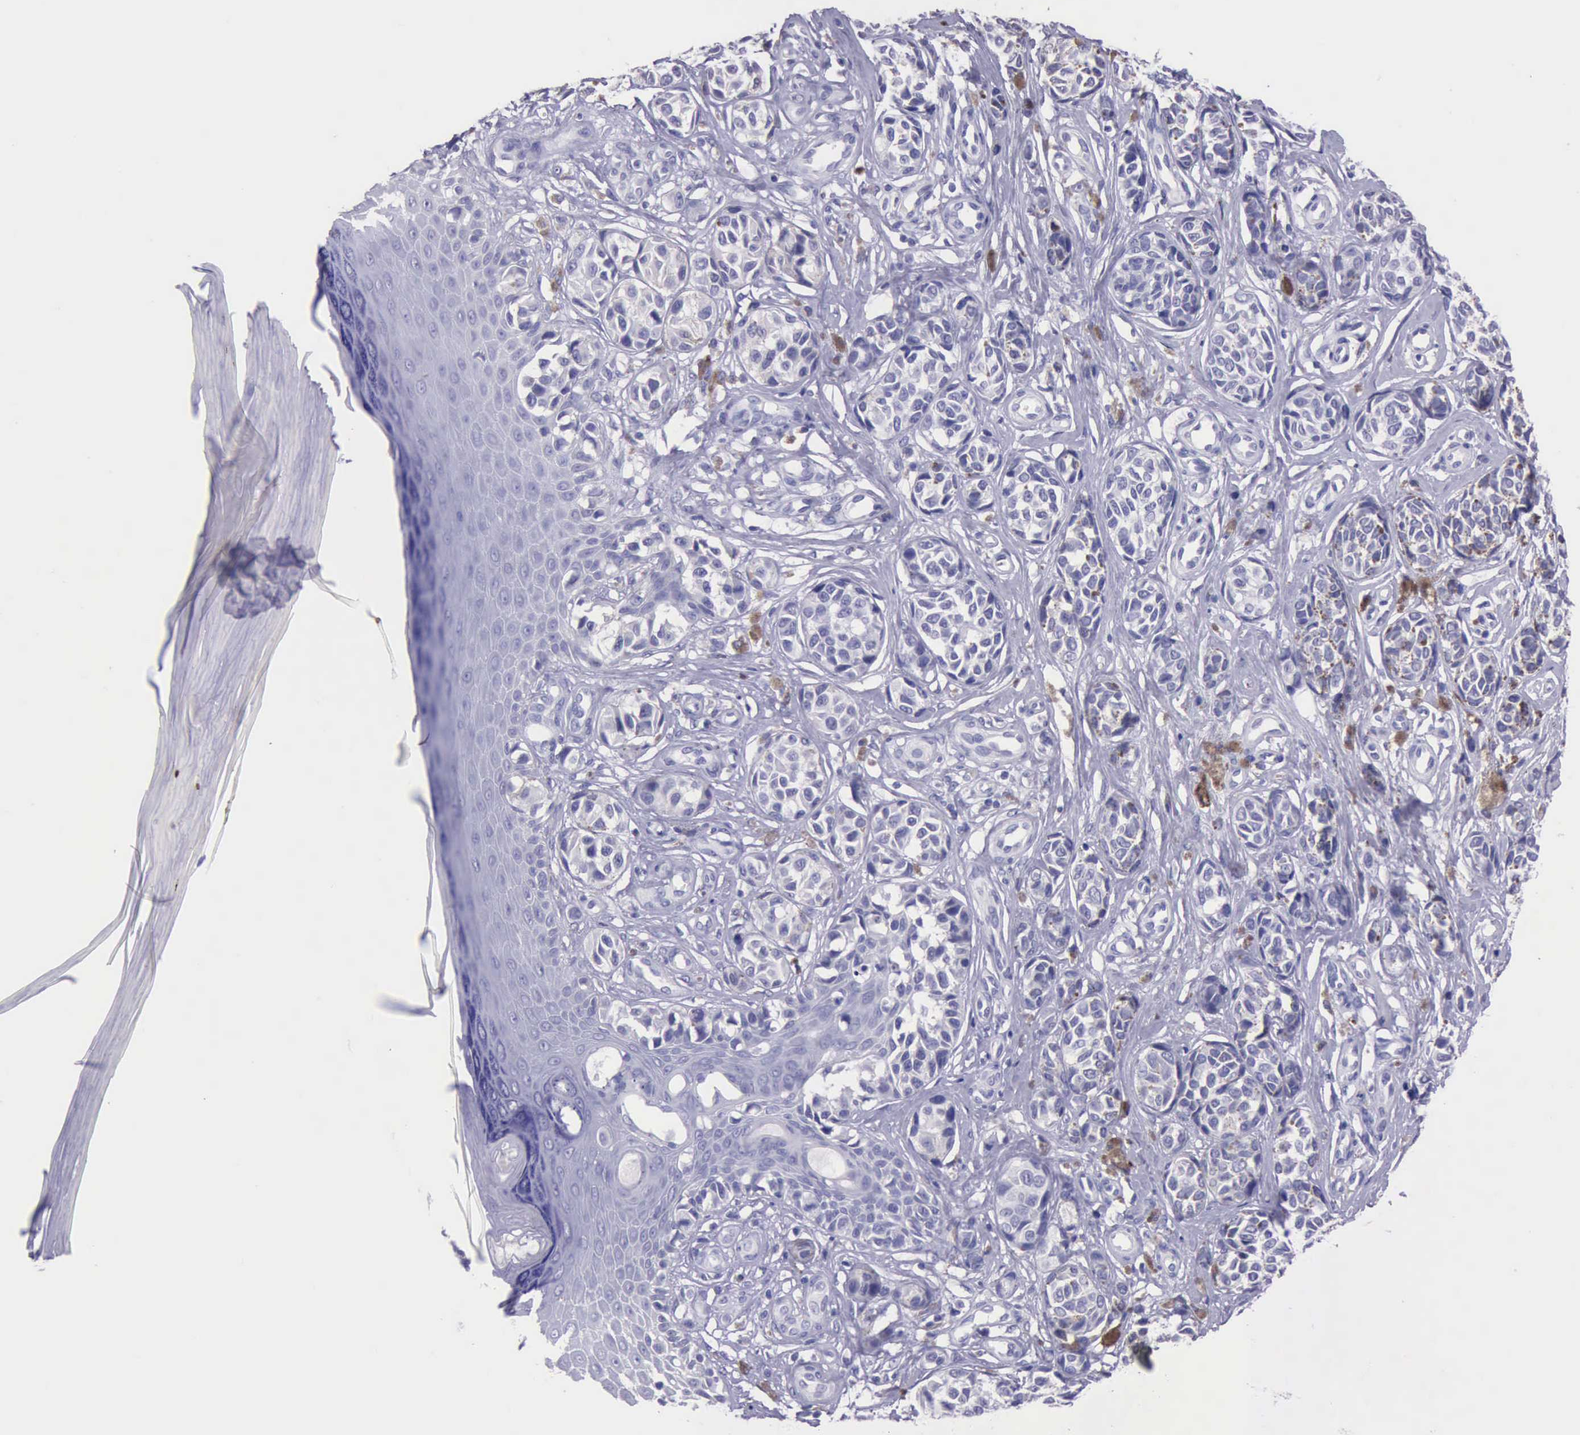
{"staining": {"intensity": "negative", "quantity": "none", "location": "none"}, "tissue": "melanoma", "cell_type": "Tumor cells", "image_type": "cancer", "snomed": [{"axis": "morphology", "description": "Malignant melanoma, NOS"}, {"axis": "topography", "description": "Skin"}], "caption": "Tumor cells show no significant staining in malignant melanoma.", "gene": "LRFN5", "patient": {"sex": "male", "age": 79}}